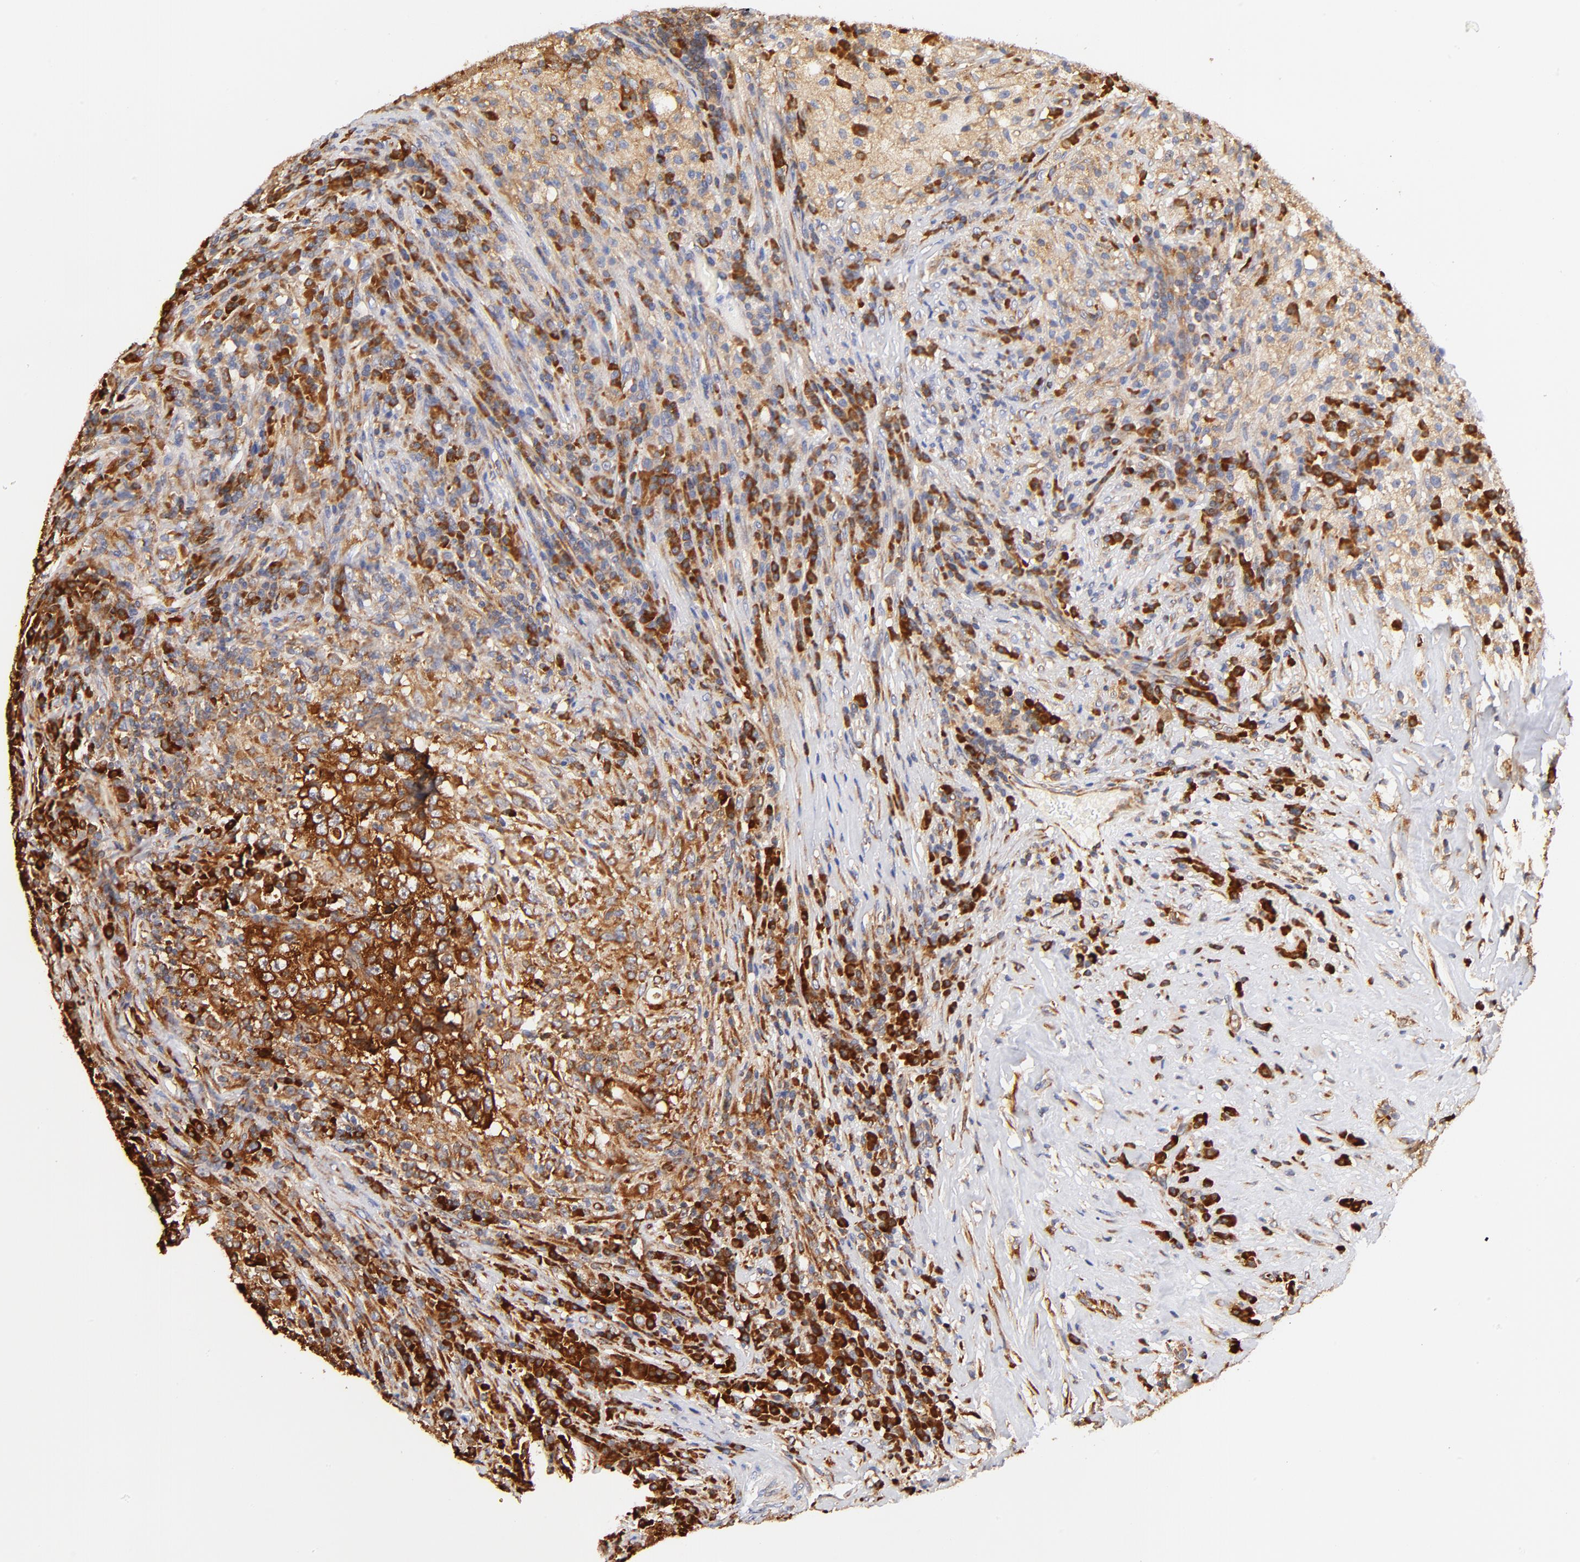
{"staining": {"intensity": "strong", "quantity": ">75%", "location": "cytoplasmic/membranous"}, "tissue": "testis cancer", "cell_type": "Tumor cells", "image_type": "cancer", "snomed": [{"axis": "morphology", "description": "Necrosis, NOS"}, {"axis": "morphology", "description": "Carcinoma, Embryonal, NOS"}, {"axis": "topography", "description": "Testis"}], "caption": "Immunohistochemistry (IHC) photomicrograph of neoplastic tissue: human testis cancer (embryonal carcinoma) stained using immunohistochemistry (IHC) displays high levels of strong protein expression localized specifically in the cytoplasmic/membranous of tumor cells, appearing as a cytoplasmic/membranous brown color.", "gene": "RPL27", "patient": {"sex": "male", "age": 19}}